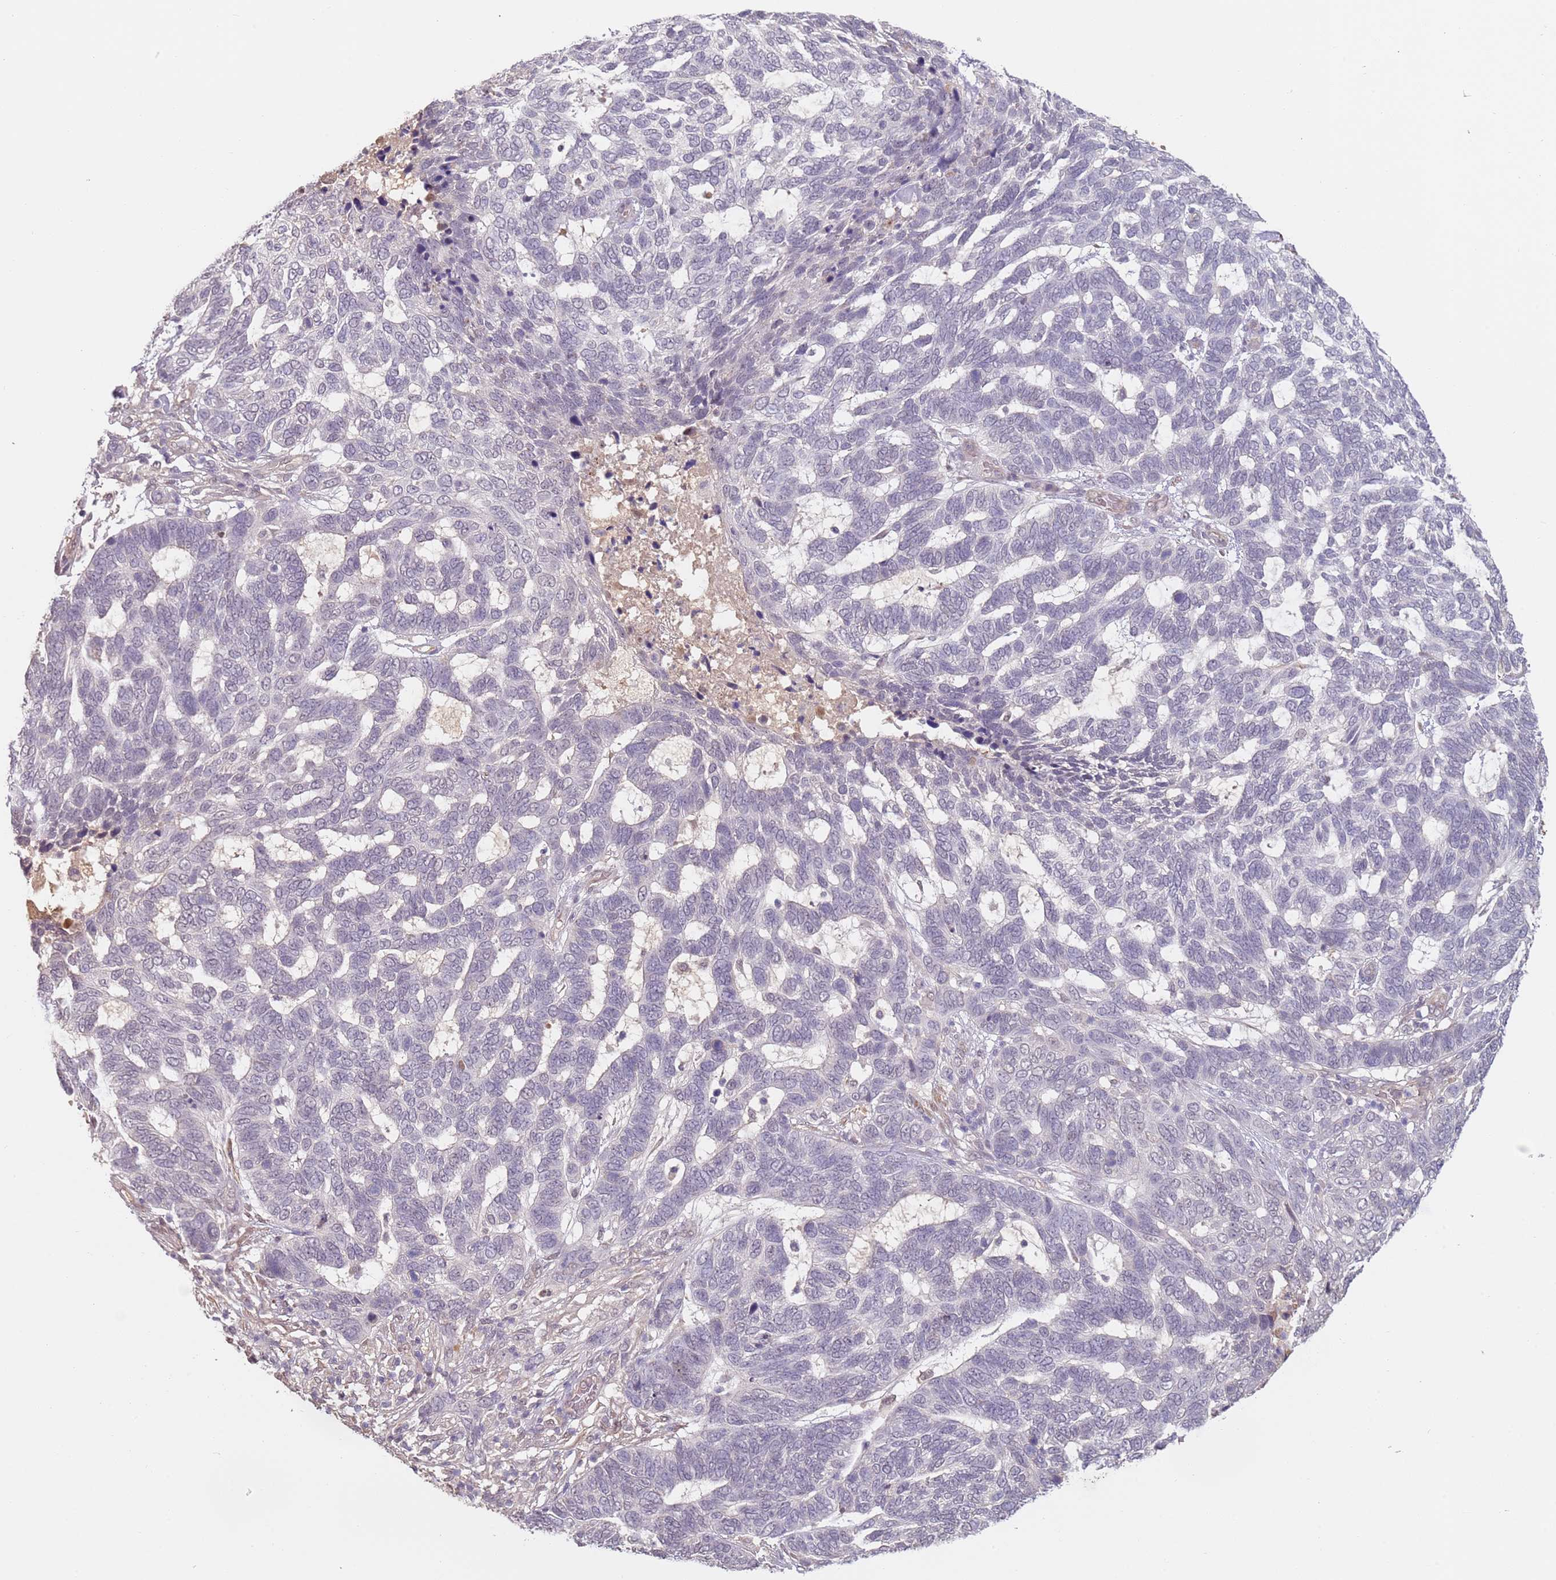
{"staining": {"intensity": "negative", "quantity": "none", "location": "none"}, "tissue": "skin cancer", "cell_type": "Tumor cells", "image_type": "cancer", "snomed": [{"axis": "morphology", "description": "Basal cell carcinoma"}, {"axis": "topography", "description": "Skin"}], "caption": "Immunohistochemical staining of human skin basal cell carcinoma exhibits no significant expression in tumor cells. The staining was performed using DAB (3,3'-diaminobenzidine) to visualize the protein expression in brown, while the nuclei were stained in blue with hematoxylin (Magnification: 20x).", "gene": "WDR93", "patient": {"sex": "female", "age": 65}}